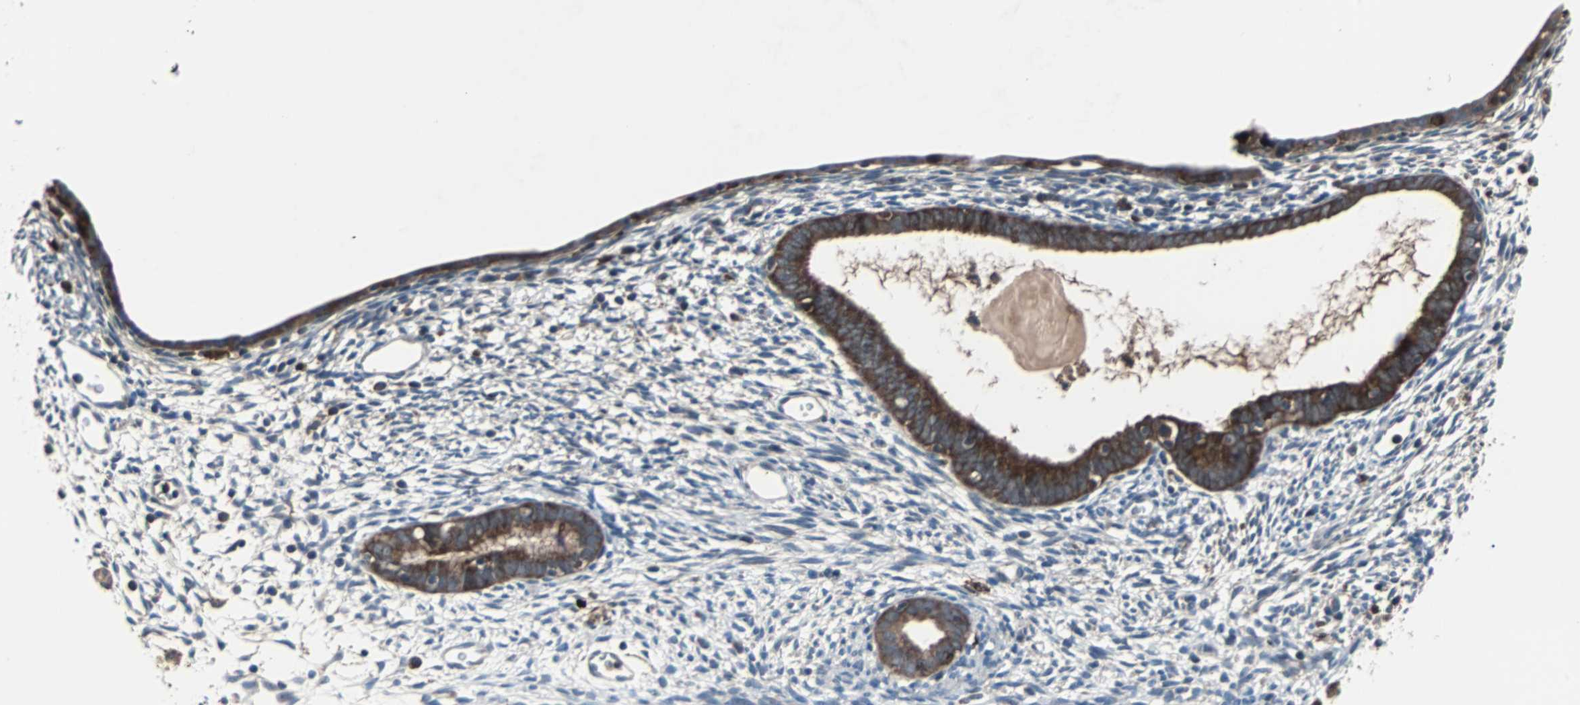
{"staining": {"intensity": "negative", "quantity": "none", "location": "none"}, "tissue": "endometrium", "cell_type": "Cells in endometrial stroma", "image_type": "normal", "snomed": [{"axis": "morphology", "description": "Normal tissue, NOS"}, {"axis": "morphology", "description": "Atrophy, NOS"}, {"axis": "topography", "description": "Uterus"}, {"axis": "topography", "description": "Endometrium"}], "caption": "Cells in endometrial stroma are negative for protein expression in benign human endometrium.", "gene": "PAK1", "patient": {"sex": "female", "age": 68}}